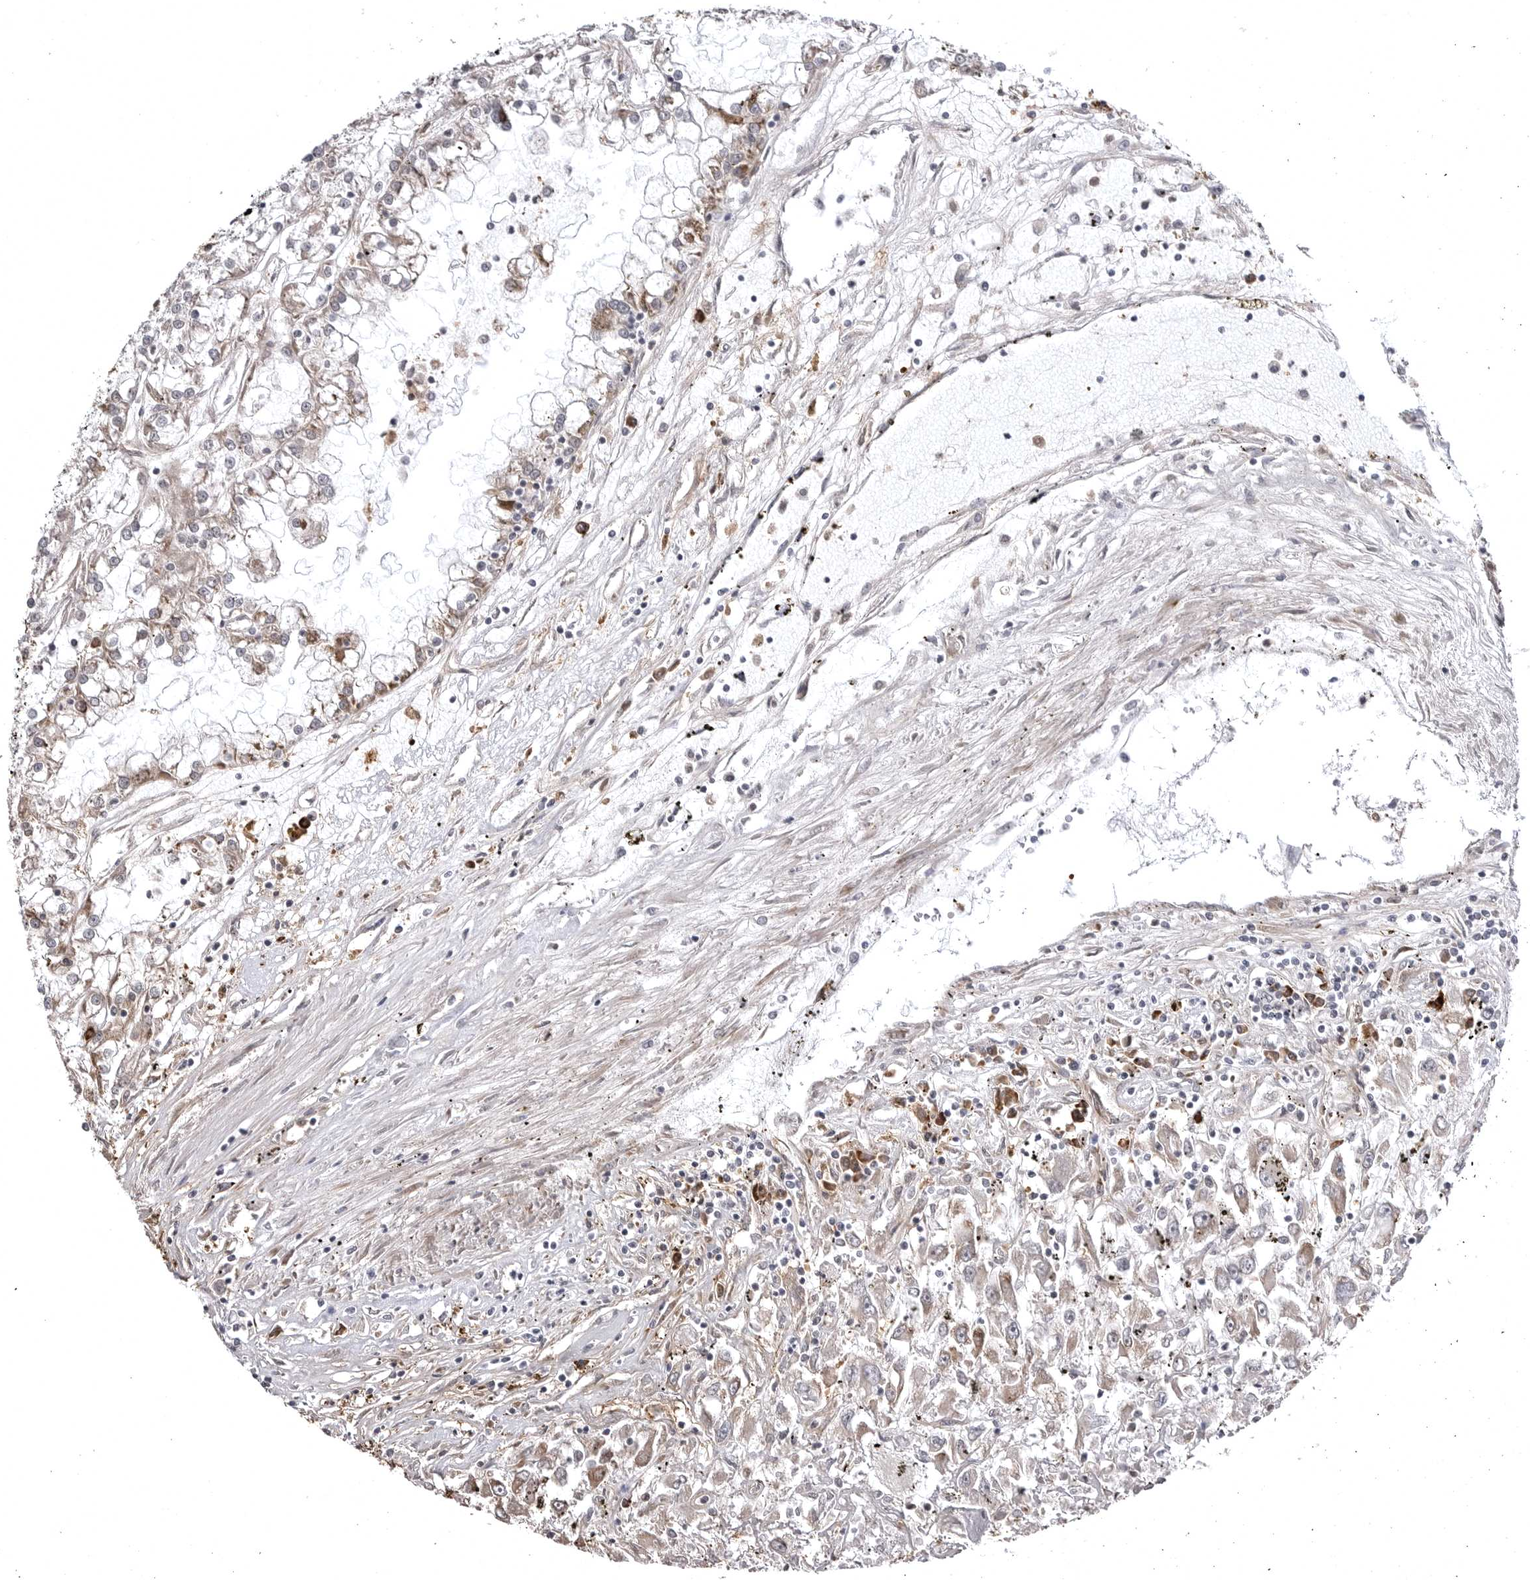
{"staining": {"intensity": "negative", "quantity": "none", "location": "none"}, "tissue": "renal cancer", "cell_type": "Tumor cells", "image_type": "cancer", "snomed": [{"axis": "morphology", "description": "Adenocarcinoma, NOS"}, {"axis": "topography", "description": "Kidney"}], "caption": "A high-resolution image shows immunohistochemistry staining of renal adenocarcinoma, which shows no significant staining in tumor cells. (Stains: DAB IHC with hematoxylin counter stain, Microscopy: brightfield microscopy at high magnification).", "gene": "ARL5A", "patient": {"sex": "female", "age": 52}}